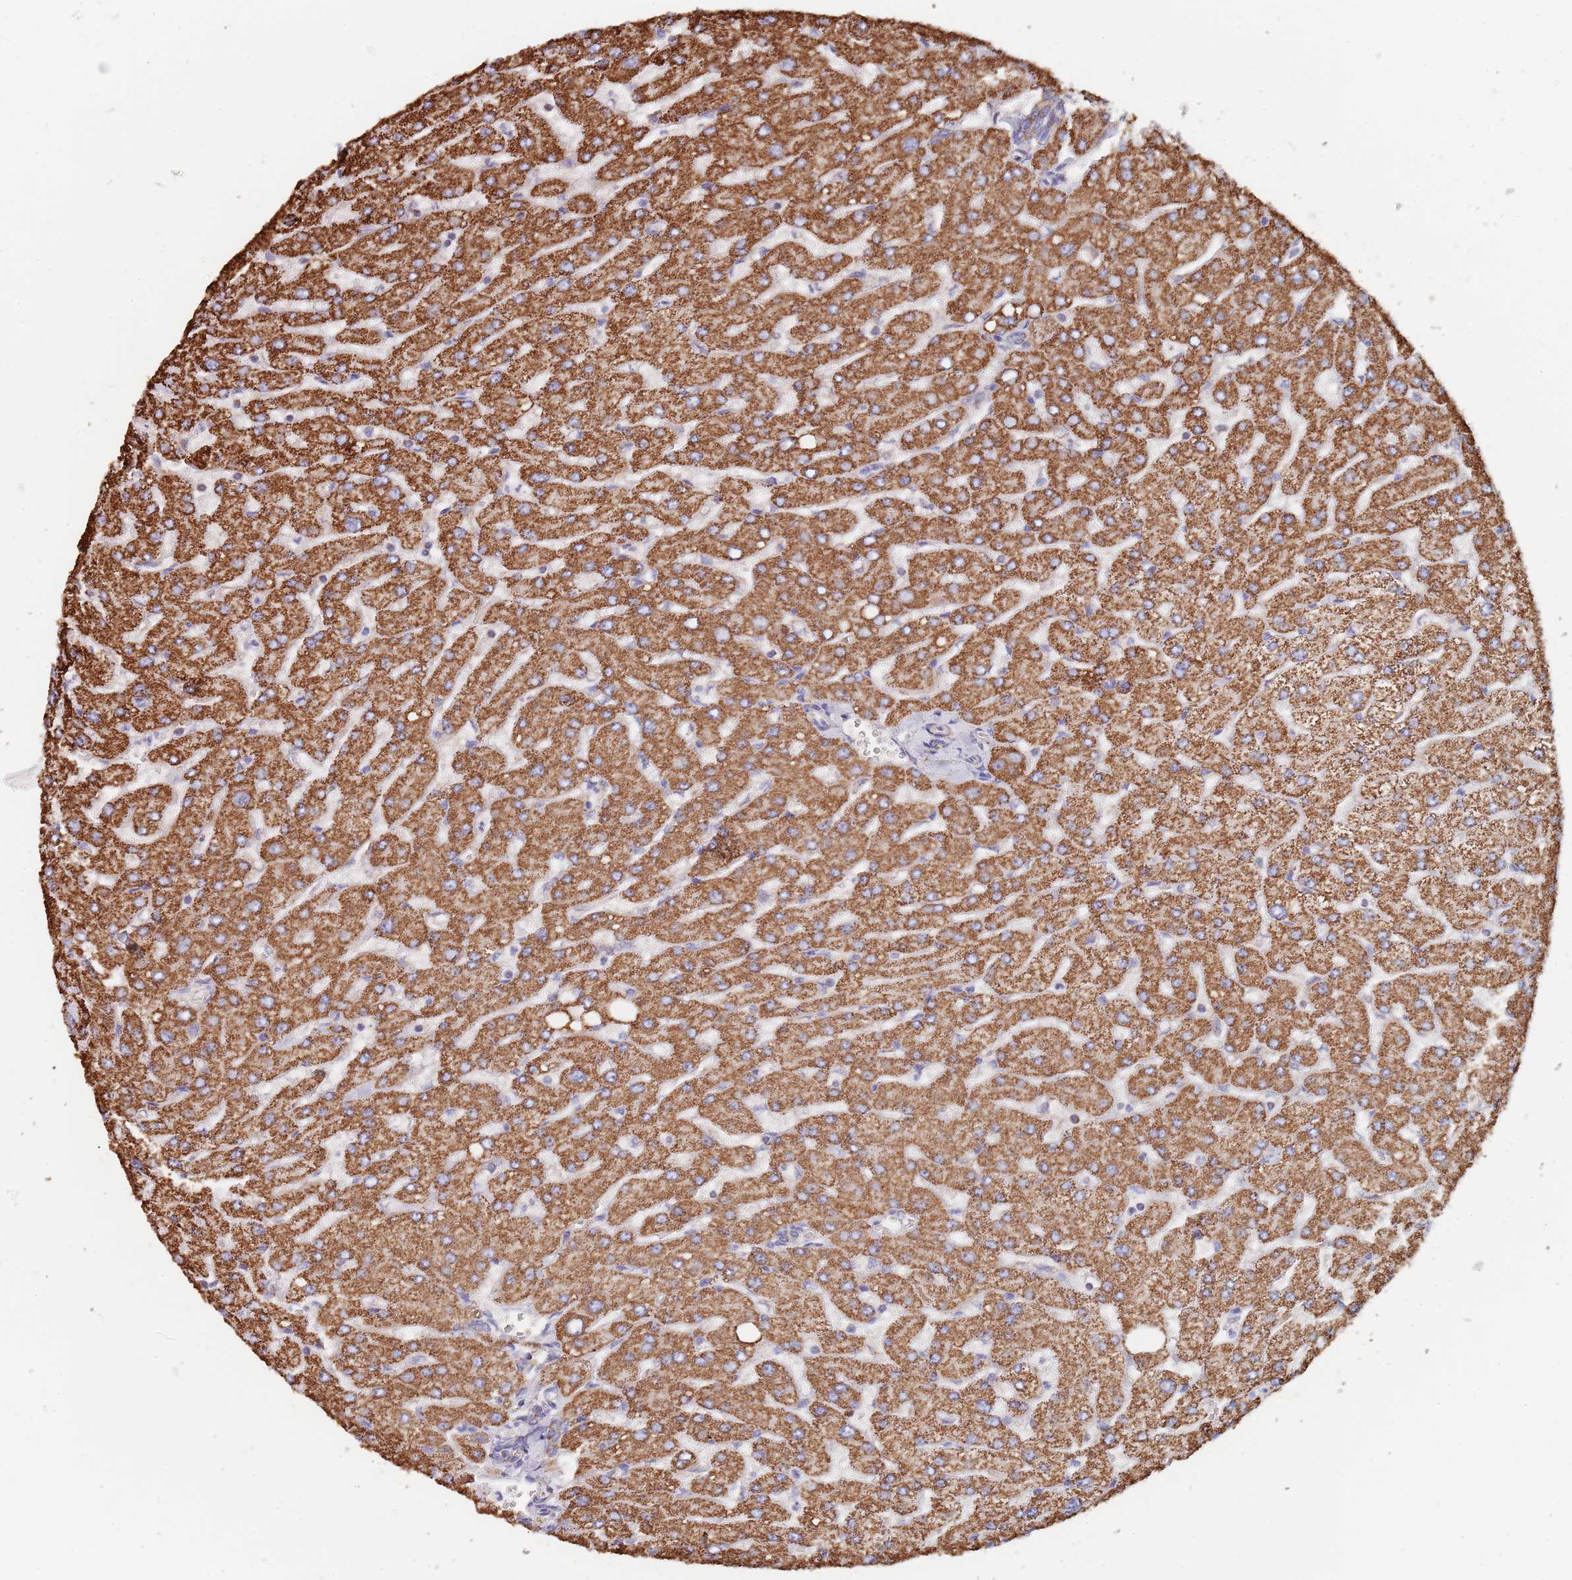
{"staining": {"intensity": "weak", "quantity": ">75%", "location": "cytoplasmic/membranous"}, "tissue": "liver", "cell_type": "Cholangiocytes", "image_type": "normal", "snomed": [{"axis": "morphology", "description": "Normal tissue, NOS"}, {"axis": "topography", "description": "Liver"}], "caption": "IHC of unremarkable liver shows low levels of weak cytoplasmic/membranous expression in about >75% of cholangiocytes. Nuclei are stained in blue.", "gene": "PGP", "patient": {"sex": "male", "age": 55}}